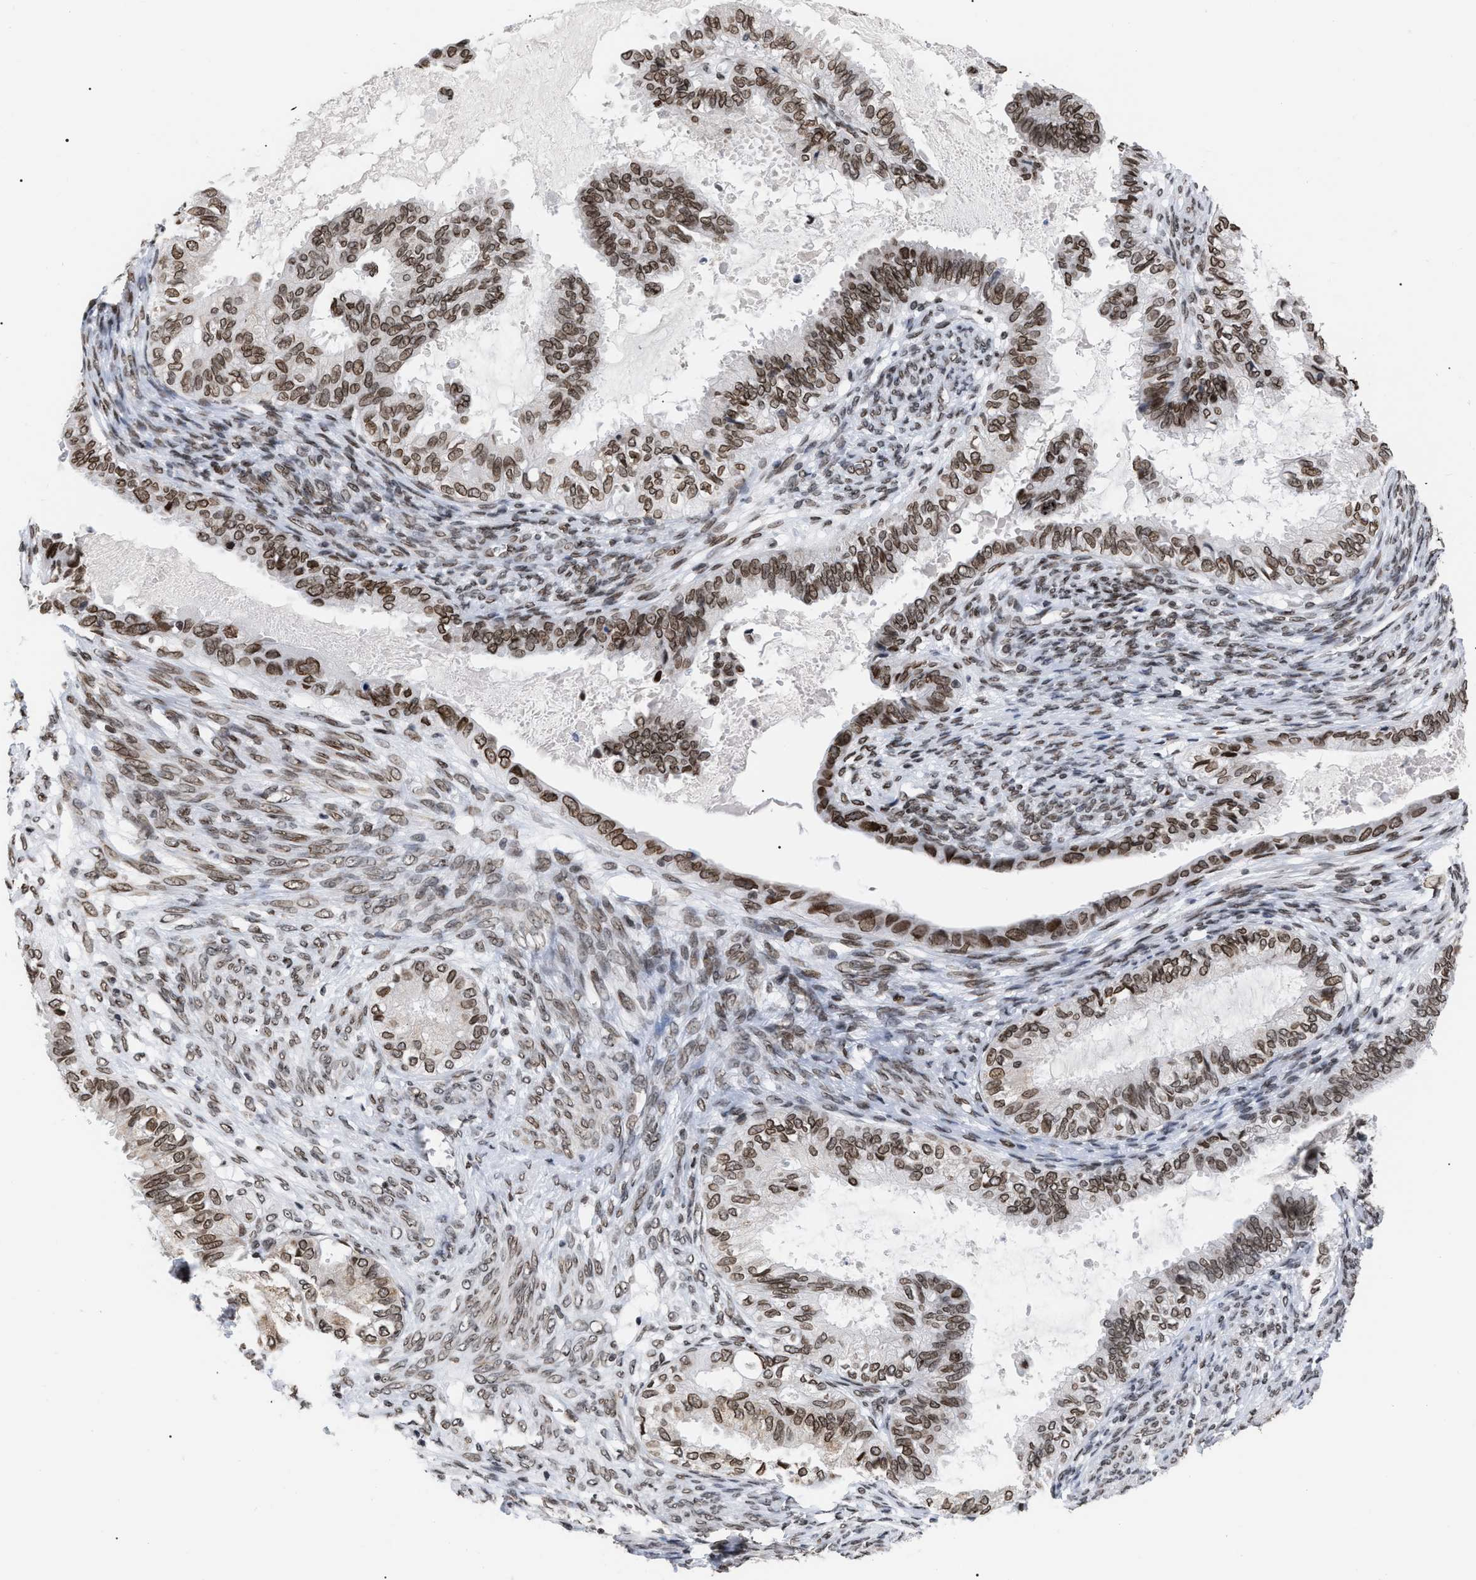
{"staining": {"intensity": "moderate", "quantity": ">75%", "location": "nuclear"}, "tissue": "cervical cancer", "cell_type": "Tumor cells", "image_type": "cancer", "snomed": [{"axis": "morphology", "description": "Normal tissue, NOS"}, {"axis": "morphology", "description": "Adenocarcinoma, NOS"}, {"axis": "topography", "description": "Cervix"}, {"axis": "topography", "description": "Endometrium"}], "caption": "A brown stain shows moderate nuclear staining of a protein in human cervical cancer tumor cells. The protein is stained brown, and the nuclei are stained in blue (DAB (3,3'-diaminobenzidine) IHC with brightfield microscopy, high magnification).", "gene": "TPR", "patient": {"sex": "female", "age": 86}}